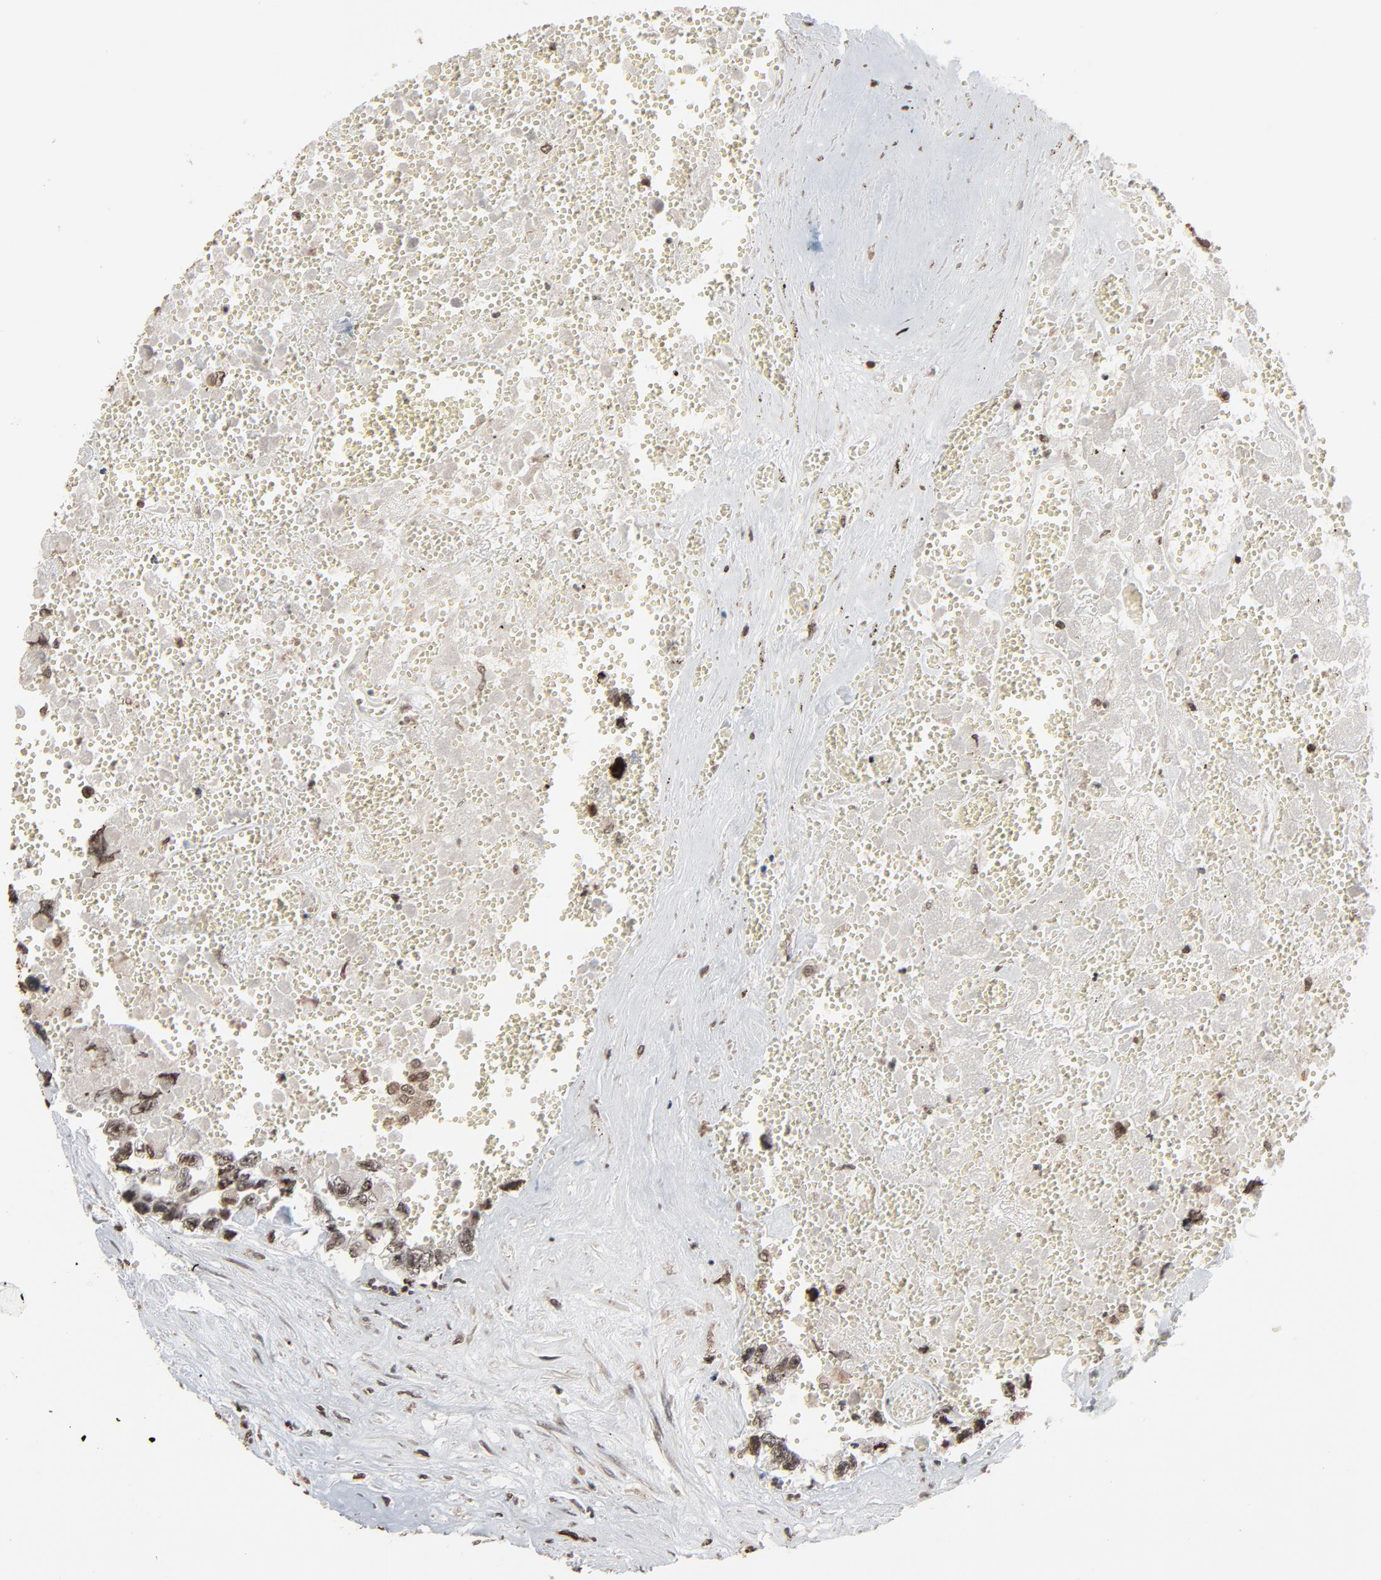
{"staining": {"intensity": "weak", "quantity": ">75%", "location": "nuclear"}, "tissue": "testis cancer", "cell_type": "Tumor cells", "image_type": "cancer", "snomed": [{"axis": "morphology", "description": "Carcinoma, Embryonal, NOS"}, {"axis": "topography", "description": "Testis"}], "caption": "Immunohistochemical staining of human testis cancer (embryonal carcinoma) displays low levels of weak nuclear protein positivity in about >75% of tumor cells. (Stains: DAB in brown, nuclei in blue, Microscopy: brightfield microscopy at high magnification).", "gene": "RPS6KA3", "patient": {"sex": "male", "age": 31}}